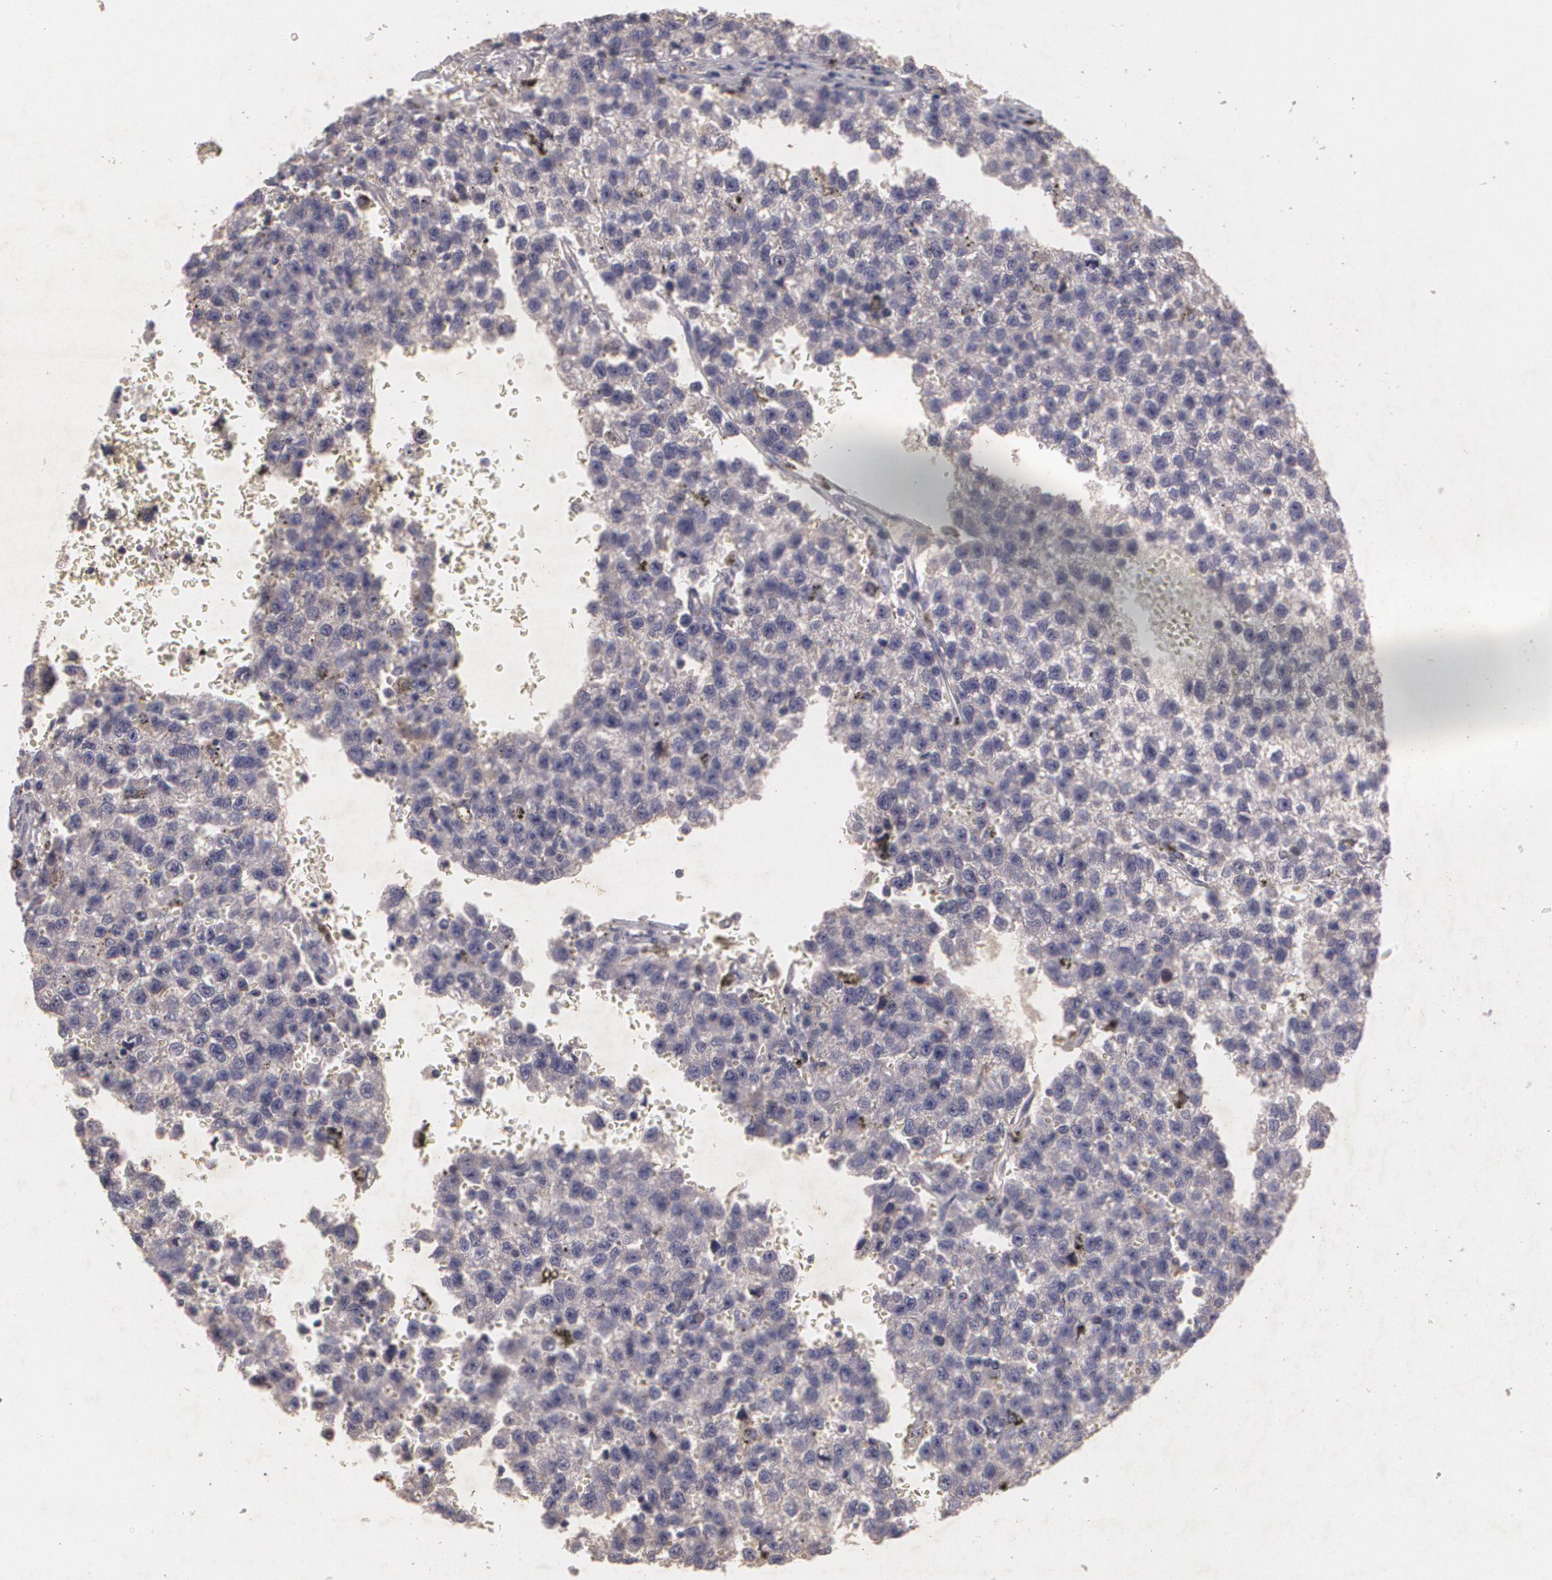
{"staining": {"intensity": "weak", "quantity": ">75%", "location": "cytoplasmic/membranous"}, "tissue": "testis cancer", "cell_type": "Tumor cells", "image_type": "cancer", "snomed": [{"axis": "morphology", "description": "Seminoma, NOS"}, {"axis": "topography", "description": "Testis"}], "caption": "Seminoma (testis) stained for a protein (brown) exhibits weak cytoplasmic/membranous positive positivity in approximately >75% of tumor cells.", "gene": "KCNA4", "patient": {"sex": "male", "age": 35}}